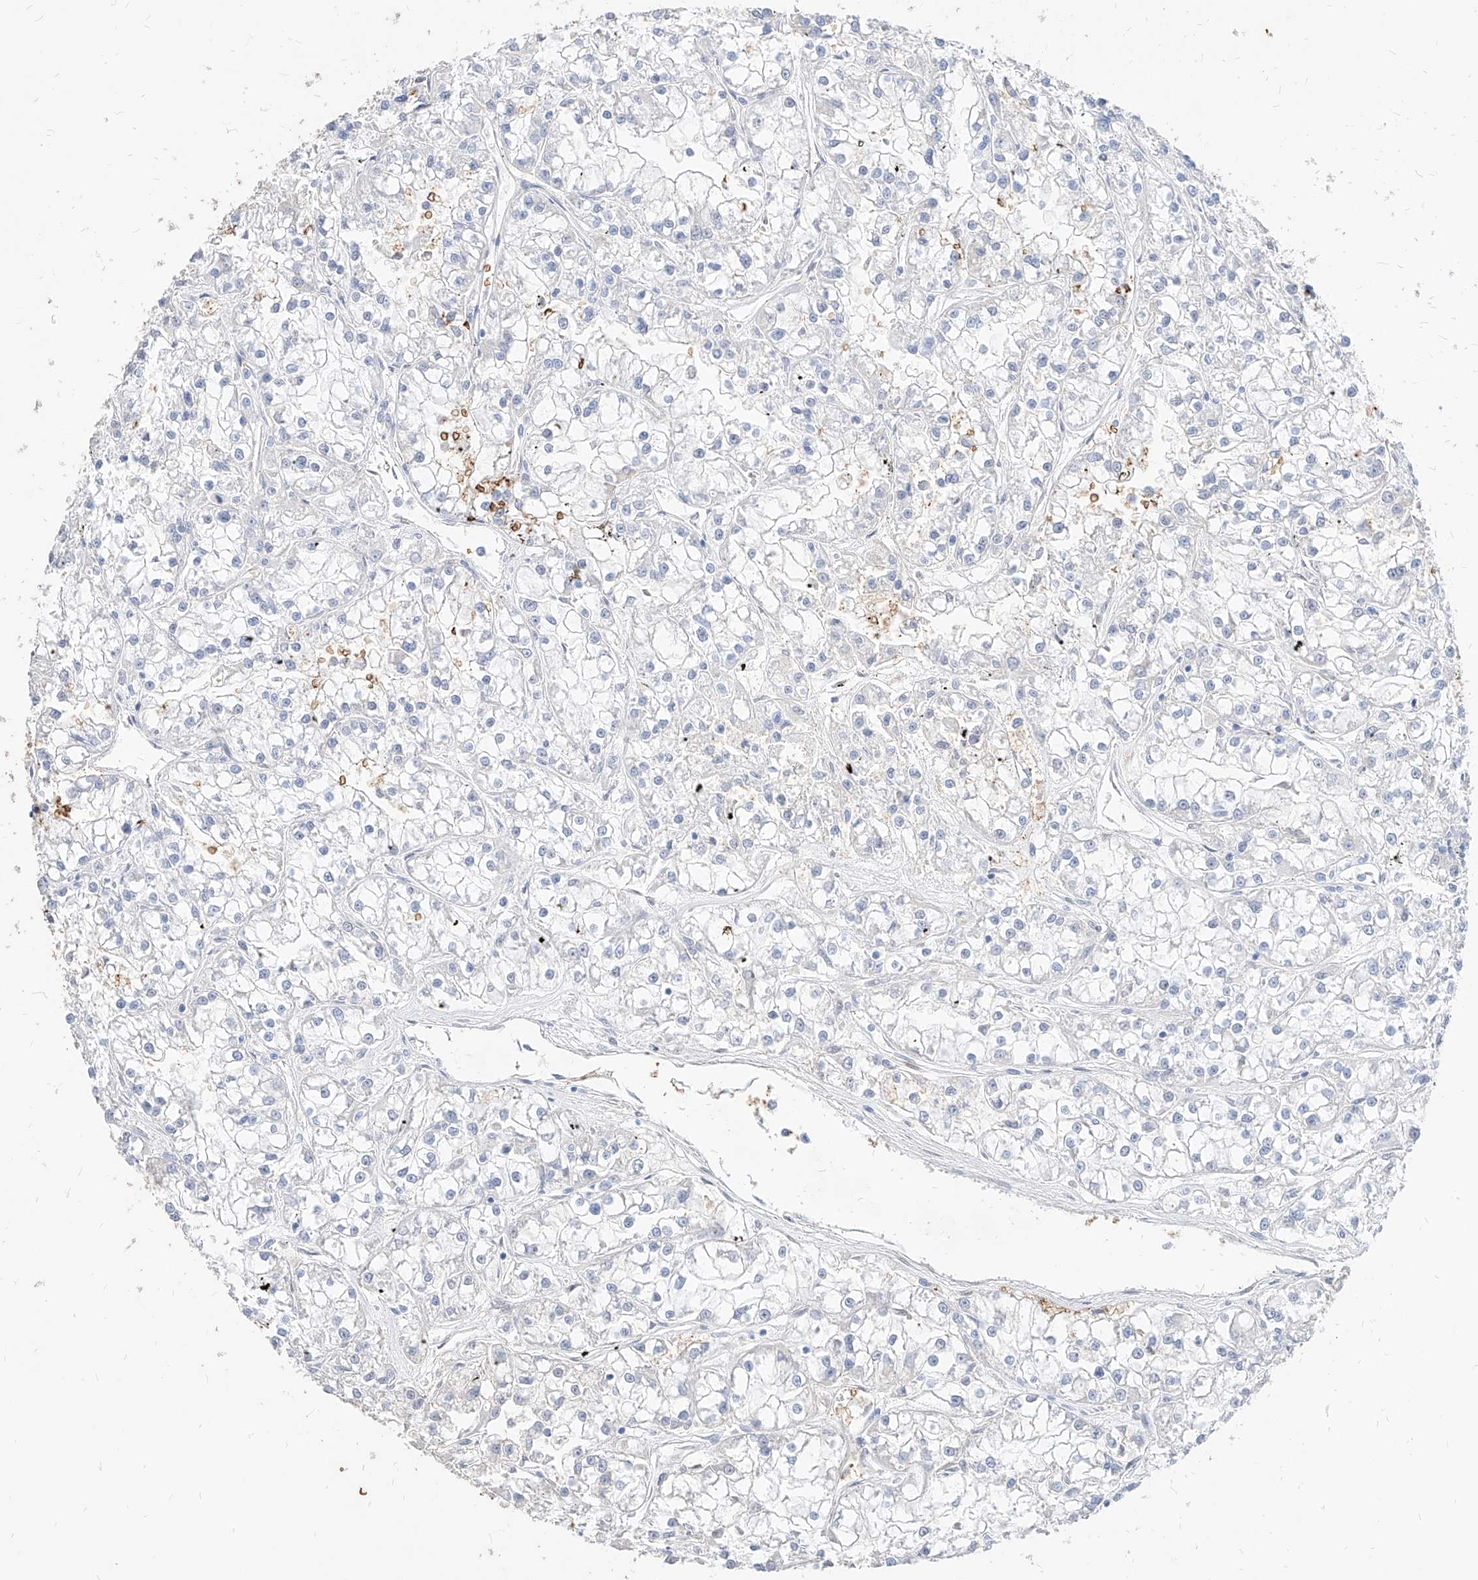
{"staining": {"intensity": "negative", "quantity": "none", "location": "none"}, "tissue": "renal cancer", "cell_type": "Tumor cells", "image_type": "cancer", "snomed": [{"axis": "morphology", "description": "Adenocarcinoma, NOS"}, {"axis": "topography", "description": "Kidney"}], "caption": "Tumor cells are negative for brown protein staining in renal adenocarcinoma. (DAB (3,3'-diaminobenzidine) IHC, high magnification).", "gene": "ZFP42", "patient": {"sex": "female", "age": 52}}